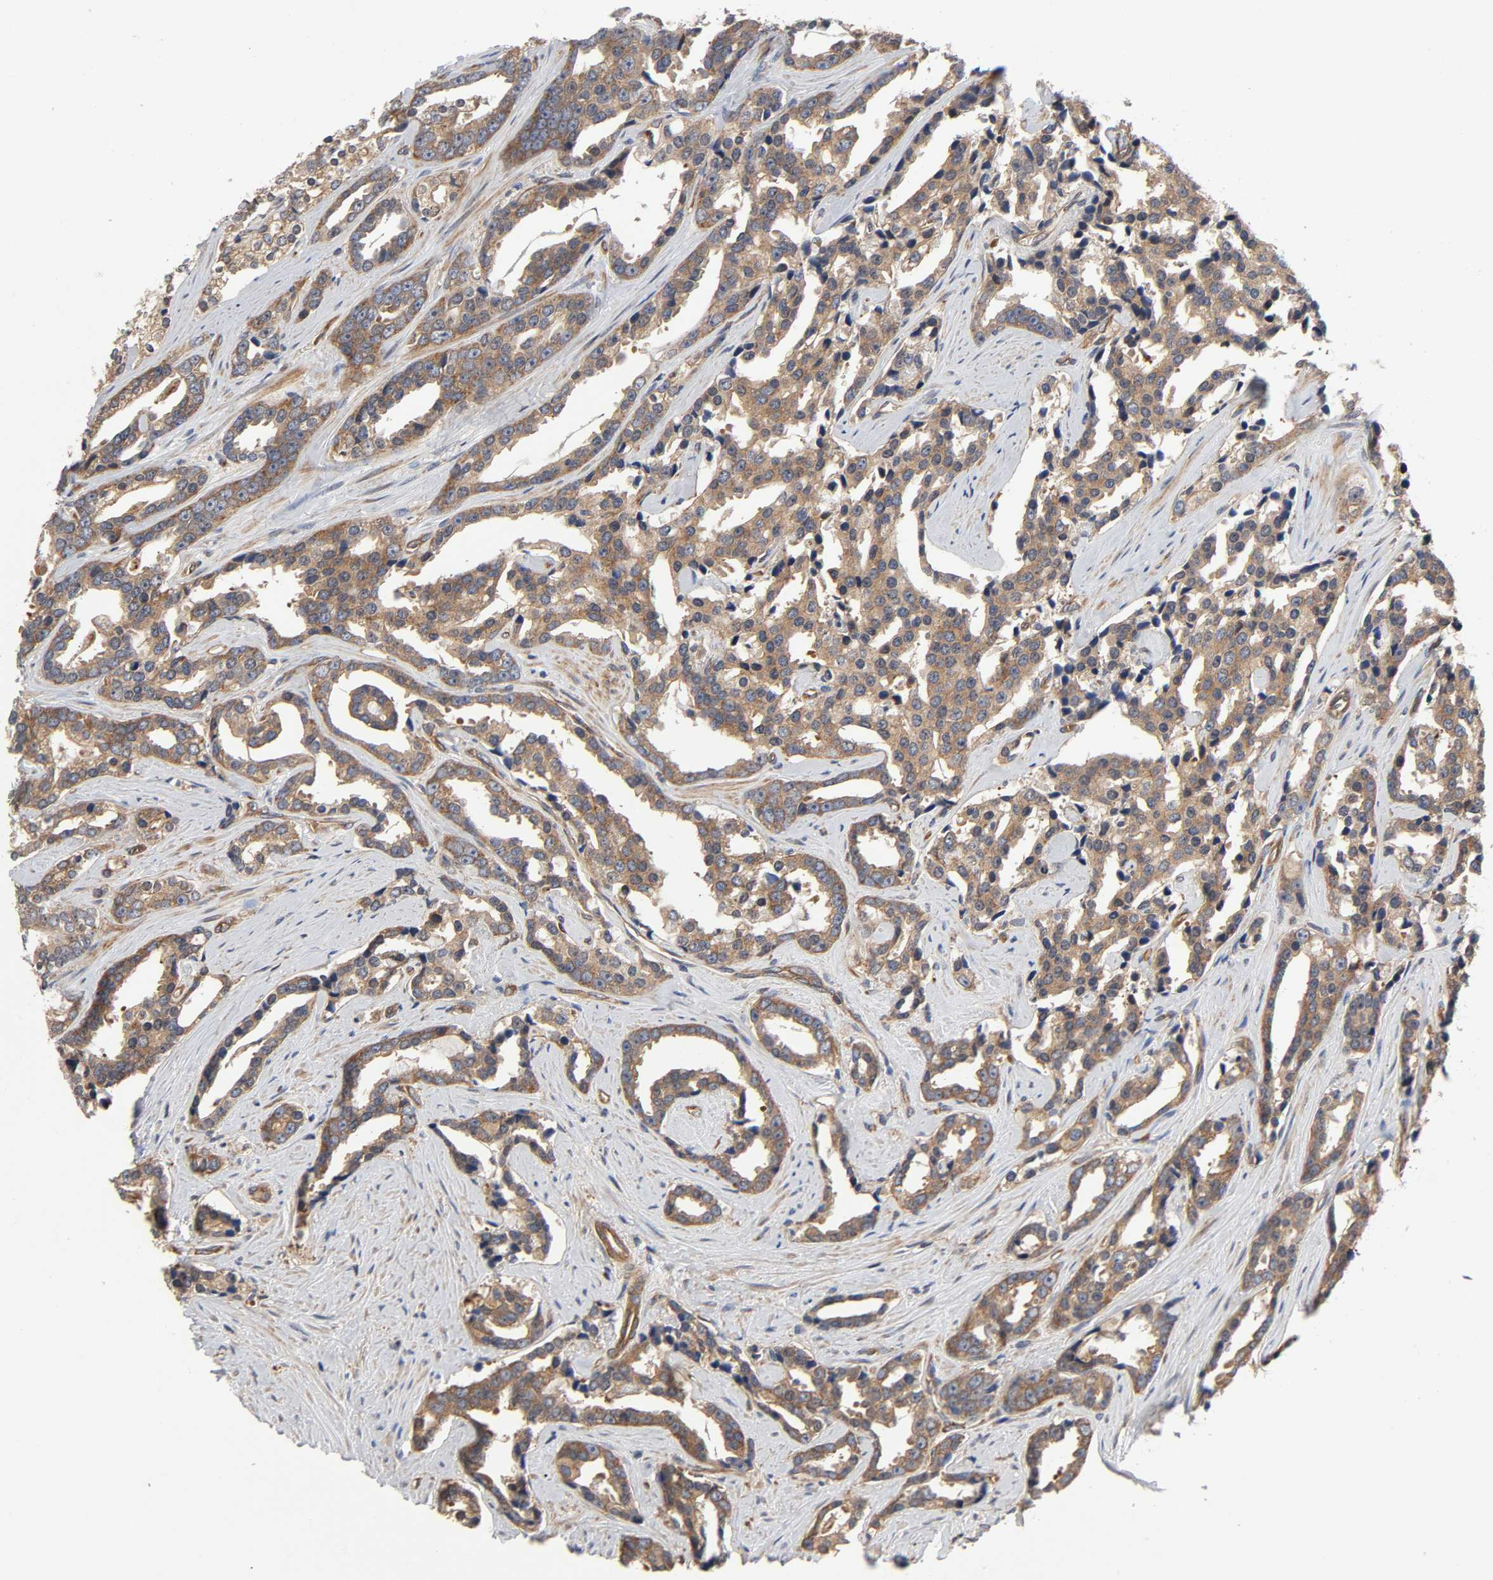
{"staining": {"intensity": "moderate", "quantity": ">75%", "location": "cytoplasmic/membranous"}, "tissue": "prostate cancer", "cell_type": "Tumor cells", "image_type": "cancer", "snomed": [{"axis": "morphology", "description": "Adenocarcinoma, High grade"}, {"axis": "topography", "description": "Prostate"}], "caption": "Moderate cytoplasmic/membranous positivity for a protein is seen in about >75% of tumor cells of prostate cancer (high-grade adenocarcinoma) using immunohistochemistry (IHC).", "gene": "LAMTOR2", "patient": {"sex": "male", "age": 67}}